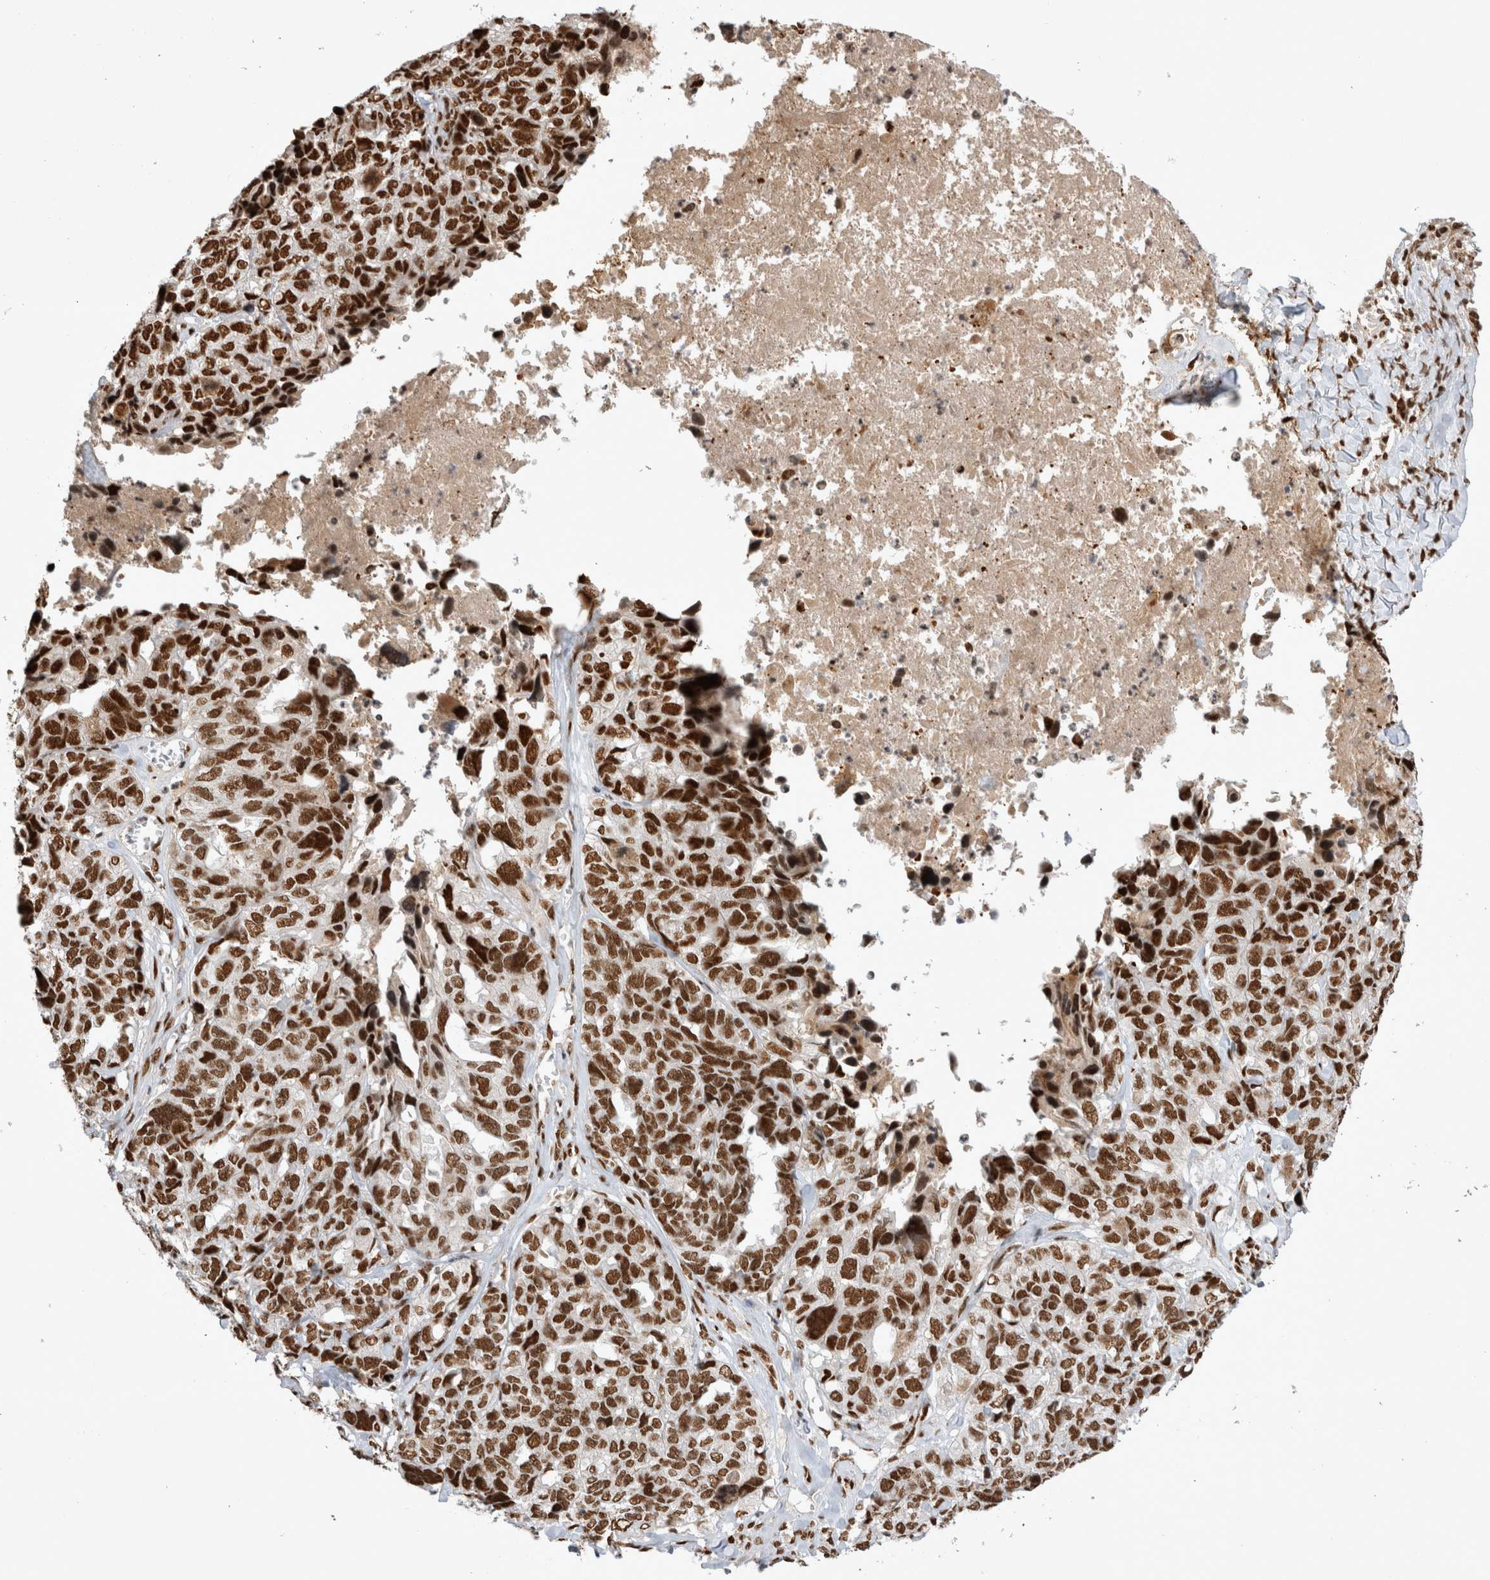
{"staining": {"intensity": "strong", "quantity": ">75%", "location": "nuclear"}, "tissue": "ovarian cancer", "cell_type": "Tumor cells", "image_type": "cancer", "snomed": [{"axis": "morphology", "description": "Cystadenocarcinoma, serous, NOS"}, {"axis": "topography", "description": "Ovary"}], "caption": "Immunohistochemical staining of ovarian cancer exhibits high levels of strong nuclear protein staining in about >75% of tumor cells. Using DAB (3,3'-diaminobenzidine) (brown) and hematoxylin (blue) stains, captured at high magnification using brightfield microscopy.", "gene": "EYA2", "patient": {"sex": "female", "age": 79}}